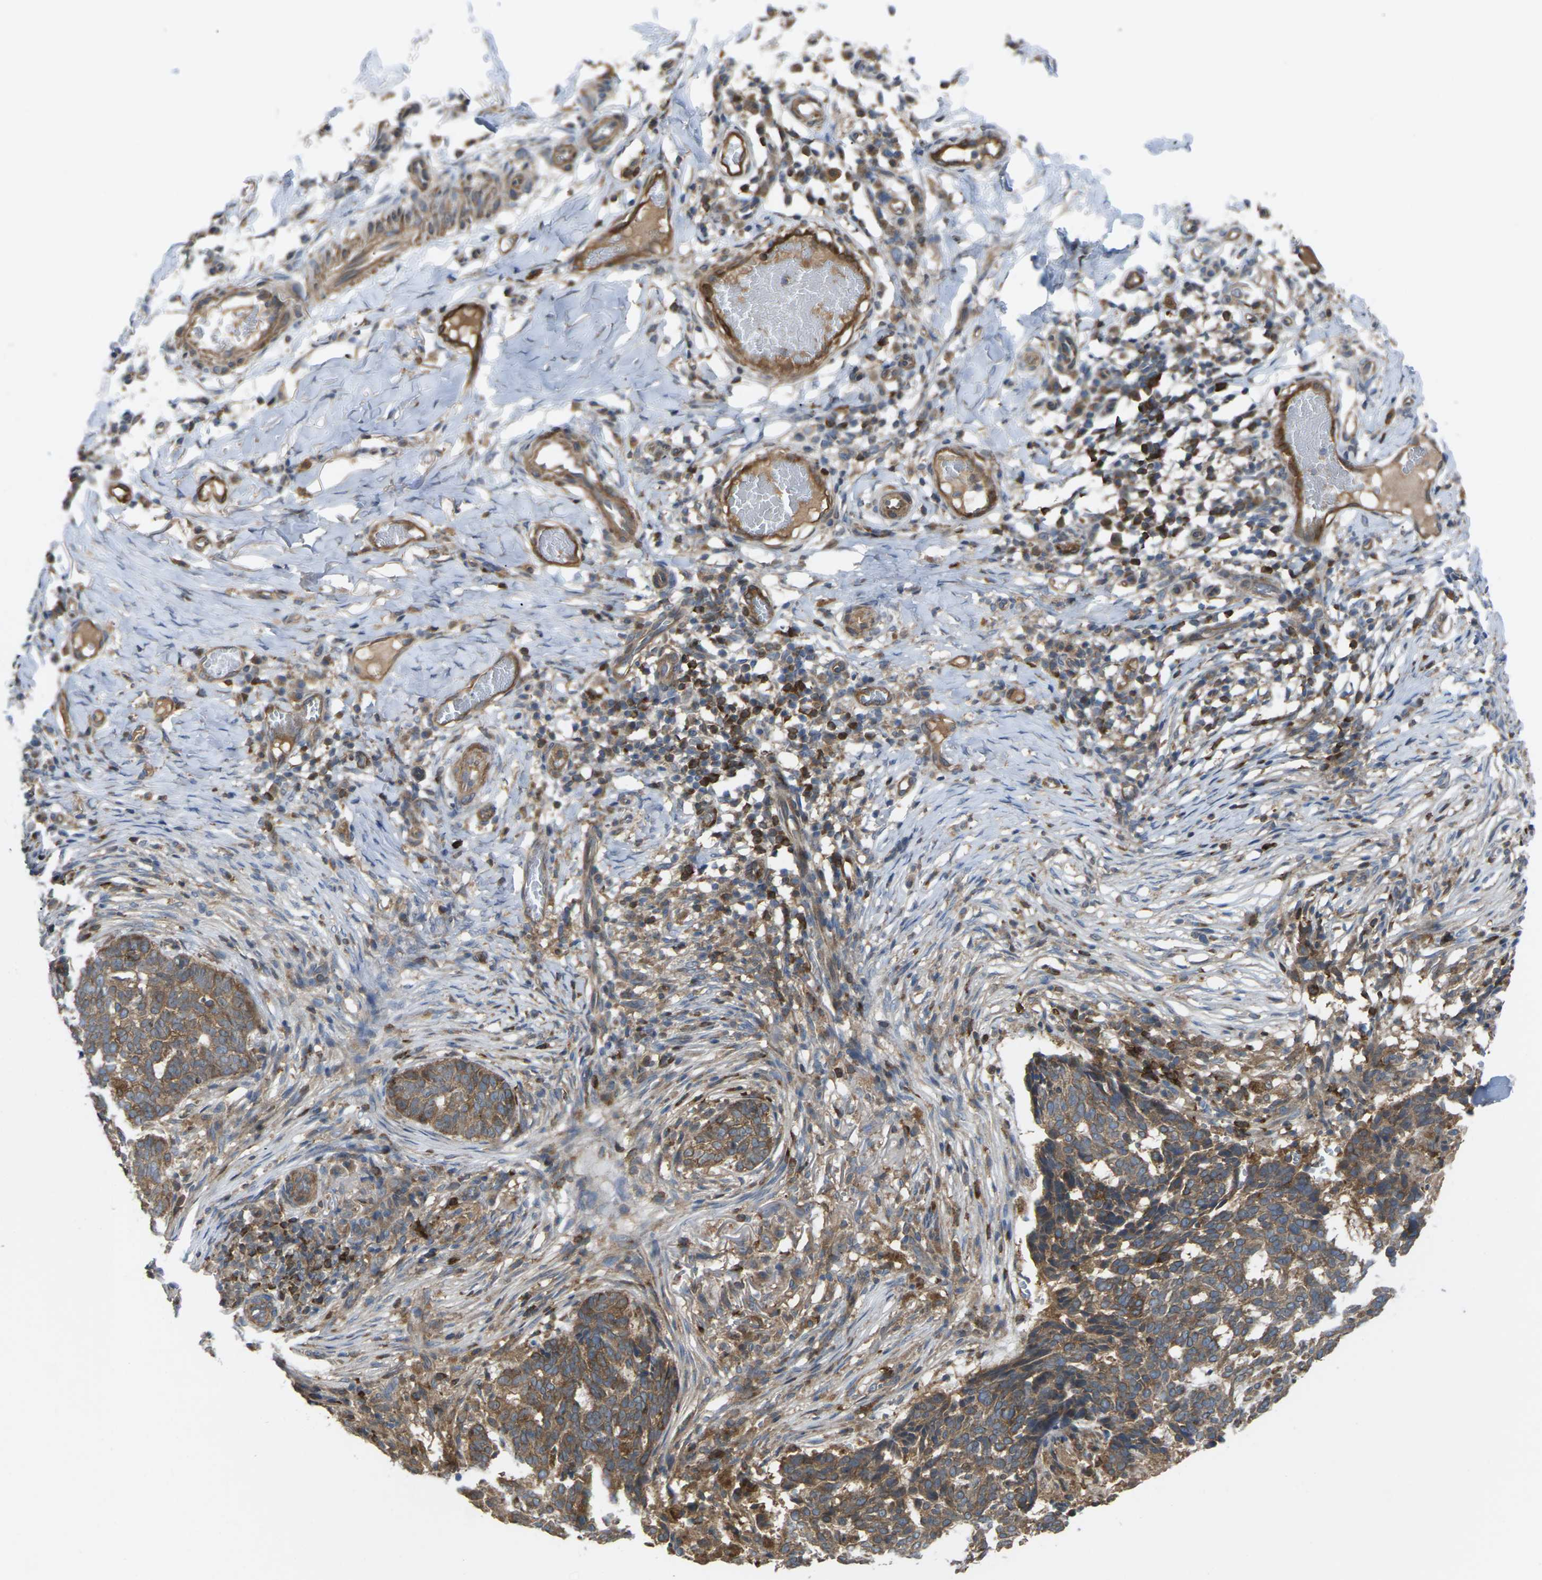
{"staining": {"intensity": "moderate", "quantity": ">75%", "location": "cytoplasmic/membranous"}, "tissue": "skin cancer", "cell_type": "Tumor cells", "image_type": "cancer", "snomed": [{"axis": "morphology", "description": "Basal cell carcinoma"}, {"axis": "topography", "description": "Skin"}], "caption": "A high-resolution photomicrograph shows immunohistochemistry (IHC) staining of skin cancer, which shows moderate cytoplasmic/membranous positivity in about >75% of tumor cells. (DAB (3,3'-diaminobenzidine) = brown stain, brightfield microscopy at high magnification).", "gene": "TIAM1", "patient": {"sex": "male", "age": 85}}